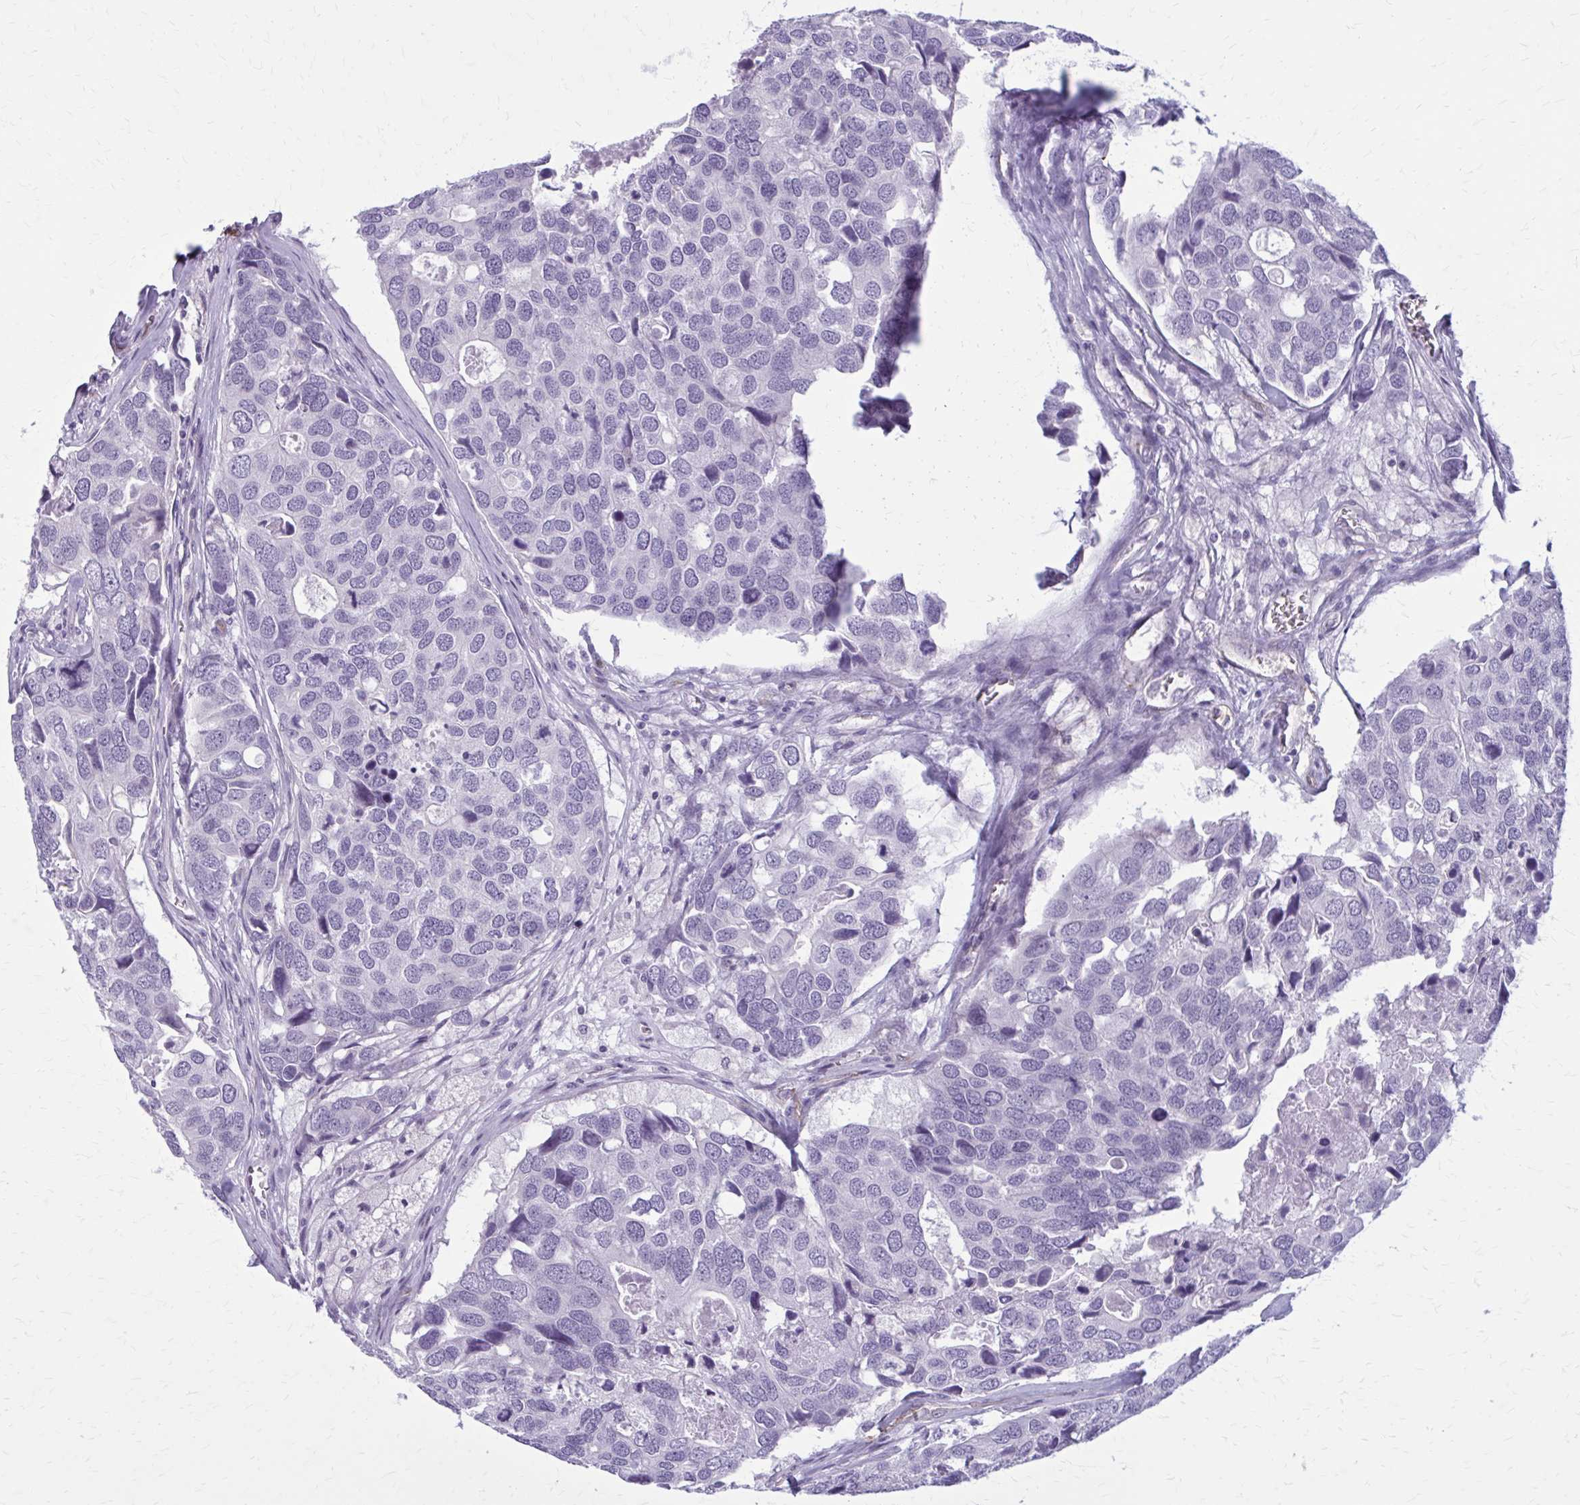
{"staining": {"intensity": "negative", "quantity": "none", "location": "none"}, "tissue": "breast cancer", "cell_type": "Tumor cells", "image_type": "cancer", "snomed": [{"axis": "morphology", "description": "Duct carcinoma"}, {"axis": "topography", "description": "Breast"}], "caption": "There is no significant positivity in tumor cells of breast cancer (invasive ductal carcinoma).", "gene": "CASQ2", "patient": {"sex": "female", "age": 83}}